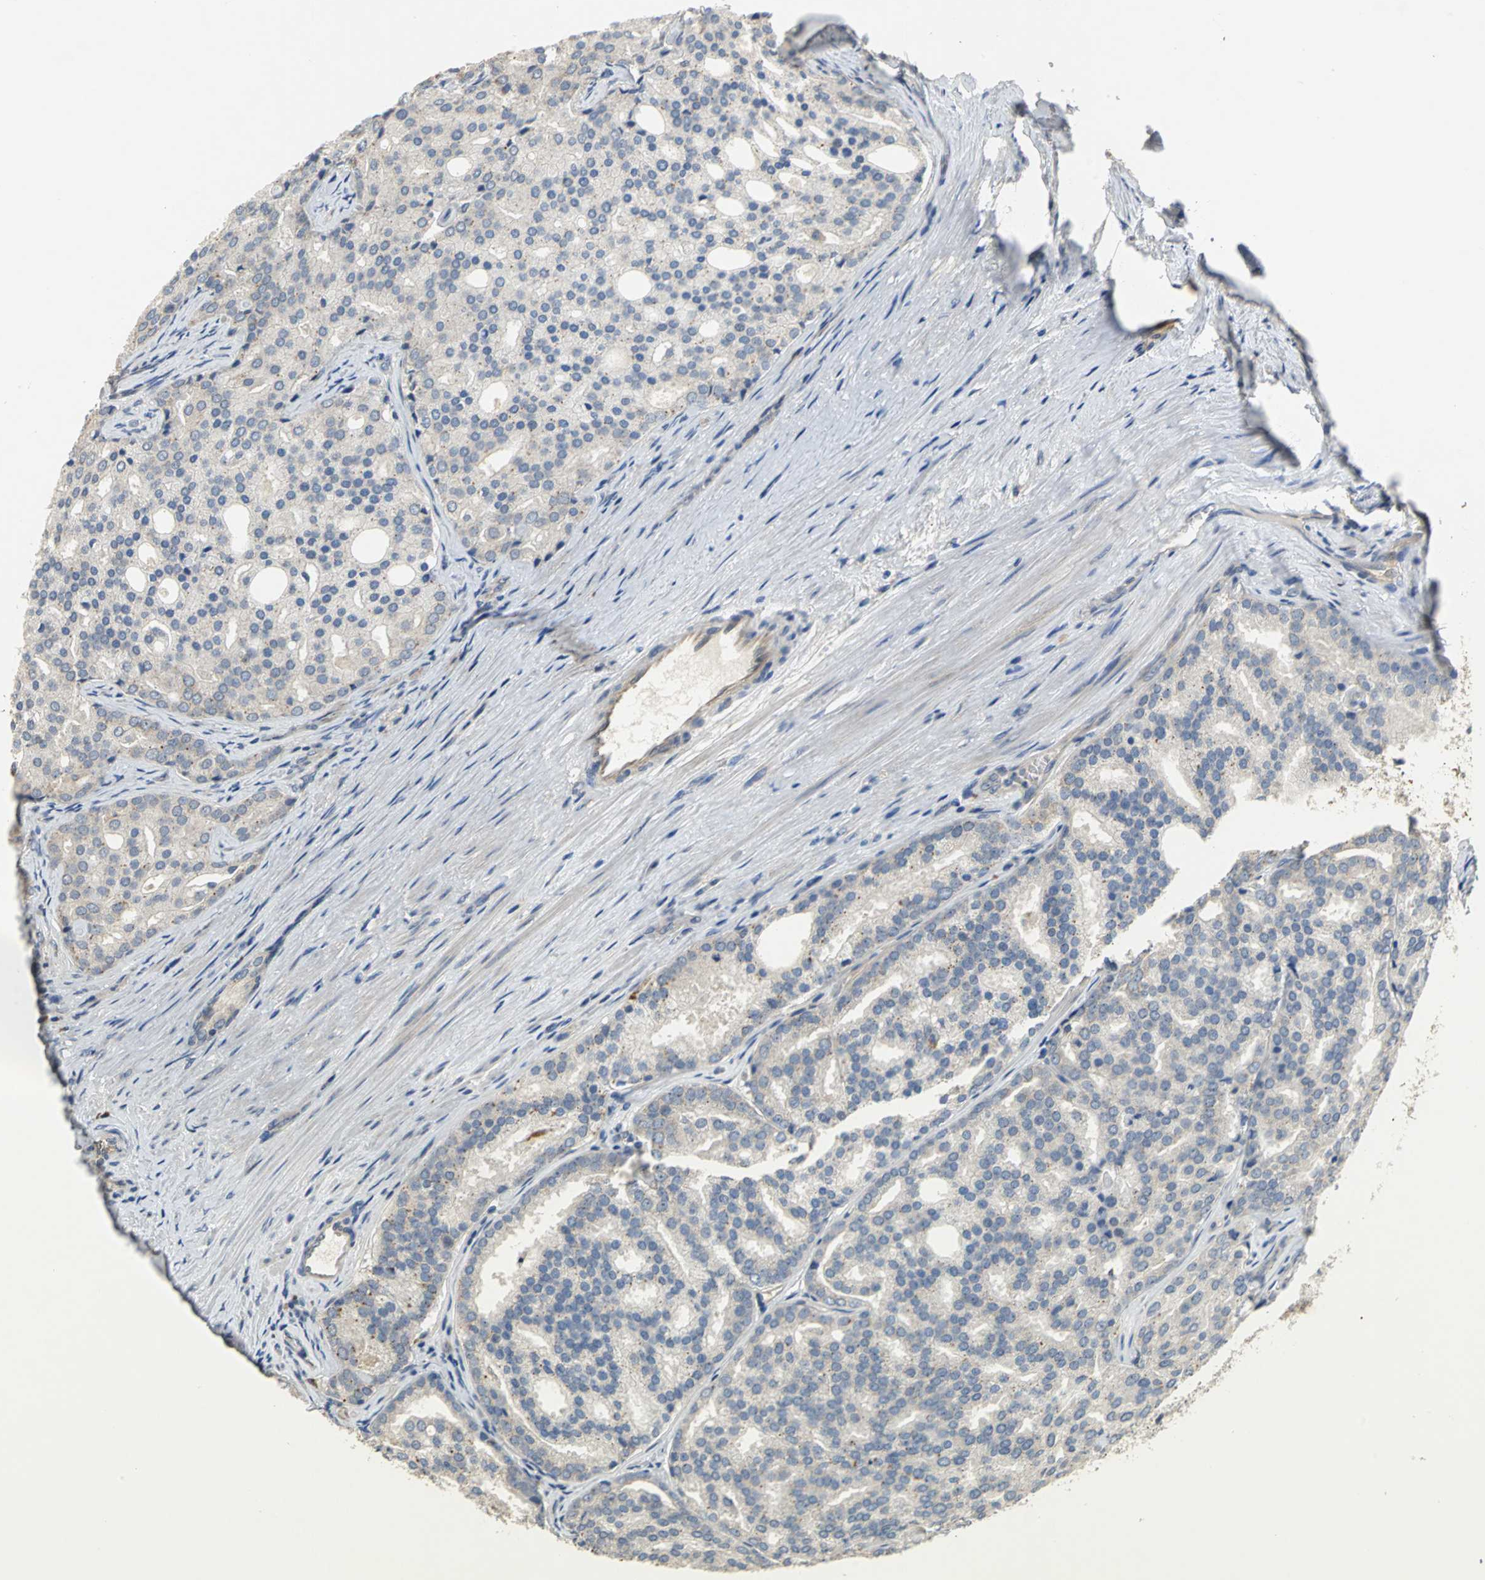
{"staining": {"intensity": "weak", "quantity": "<25%", "location": "cytoplasmic/membranous"}, "tissue": "prostate cancer", "cell_type": "Tumor cells", "image_type": "cancer", "snomed": [{"axis": "morphology", "description": "Adenocarcinoma, High grade"}, {"axis": "topography", "description": "Prostate"}], "caption": "Prostate high-grade adenocarcinoma stained for a protein using IHC displays no positivity tumor cells.", "gene": "IL17RB", "patient": {"sex": "male", "age": 64}}